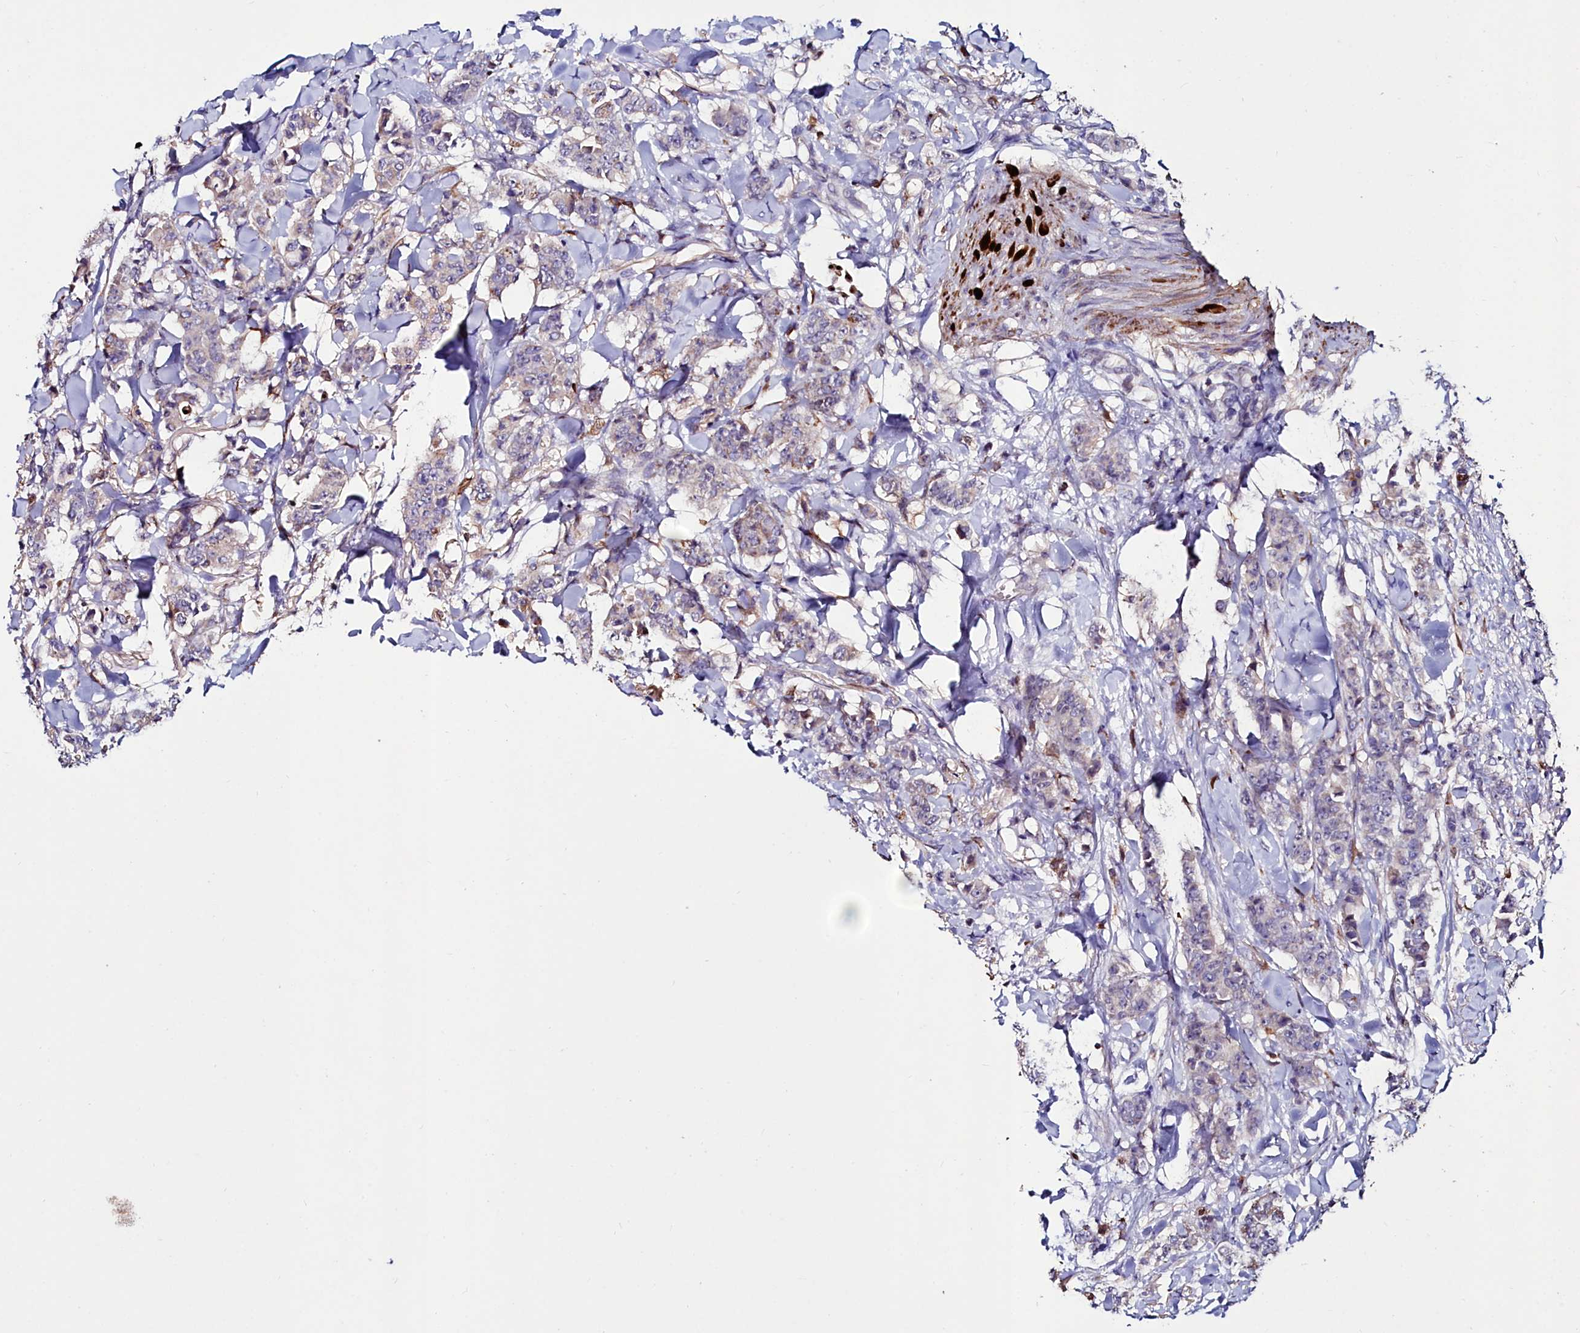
{"staining": {"intensity": "negative", "quantity": "none", "location": "none"}, "tissue": "breast cancer", "cell_type": "Tumor cells", "image_type": "cancer", "snomed": [{"axis": "morphology", "description": "Duct carcinoma"}, {"axis": "topography", "description": "Breast"}], "caption": "Immunohistochemical staining of human breast cancer (infiltrating ductal carcinoma) reveals no significant expression in tumor cells.", "gene": "AMBRA1", "patient": {"sex": "female", "age": 40}}